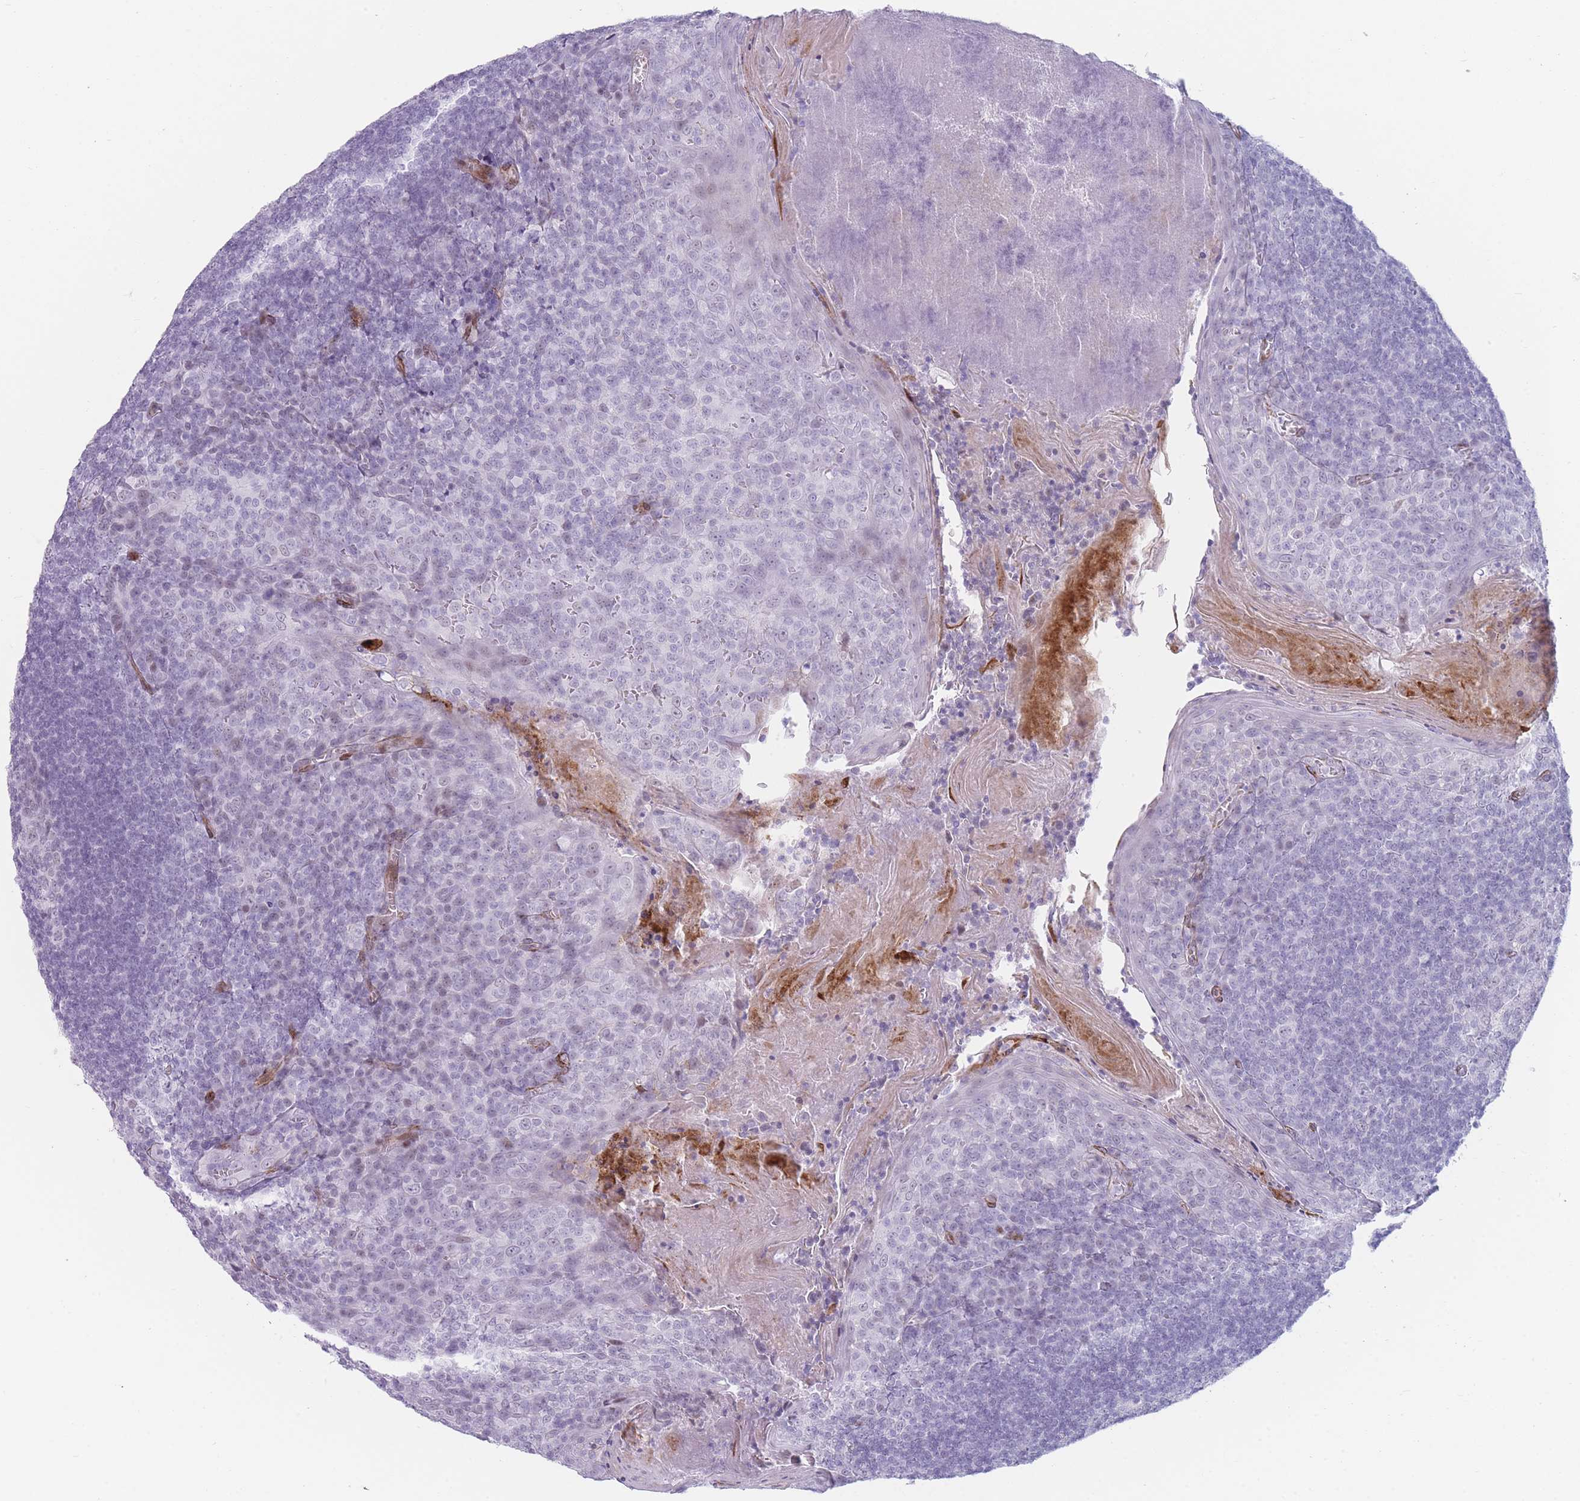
{"staining": {"intensity": "negative", "quantity": "none", "location": "none"}, "tissue": "tonsil", "cell_type": "Germinal center cells", "image_type": "normal", "snomed": [{"axis": "morphology", "description": "Normal tissue, NOS"}, {"axis": "topography", "description": "Tonsil"}], "caption": "This is an immunohistochemistry (IHC) micrograph of unremarkable tonsil. There is no staining in germinal center cells.", "gene": "IFNA10", "patient": {"sex": "male", "age": 27}}